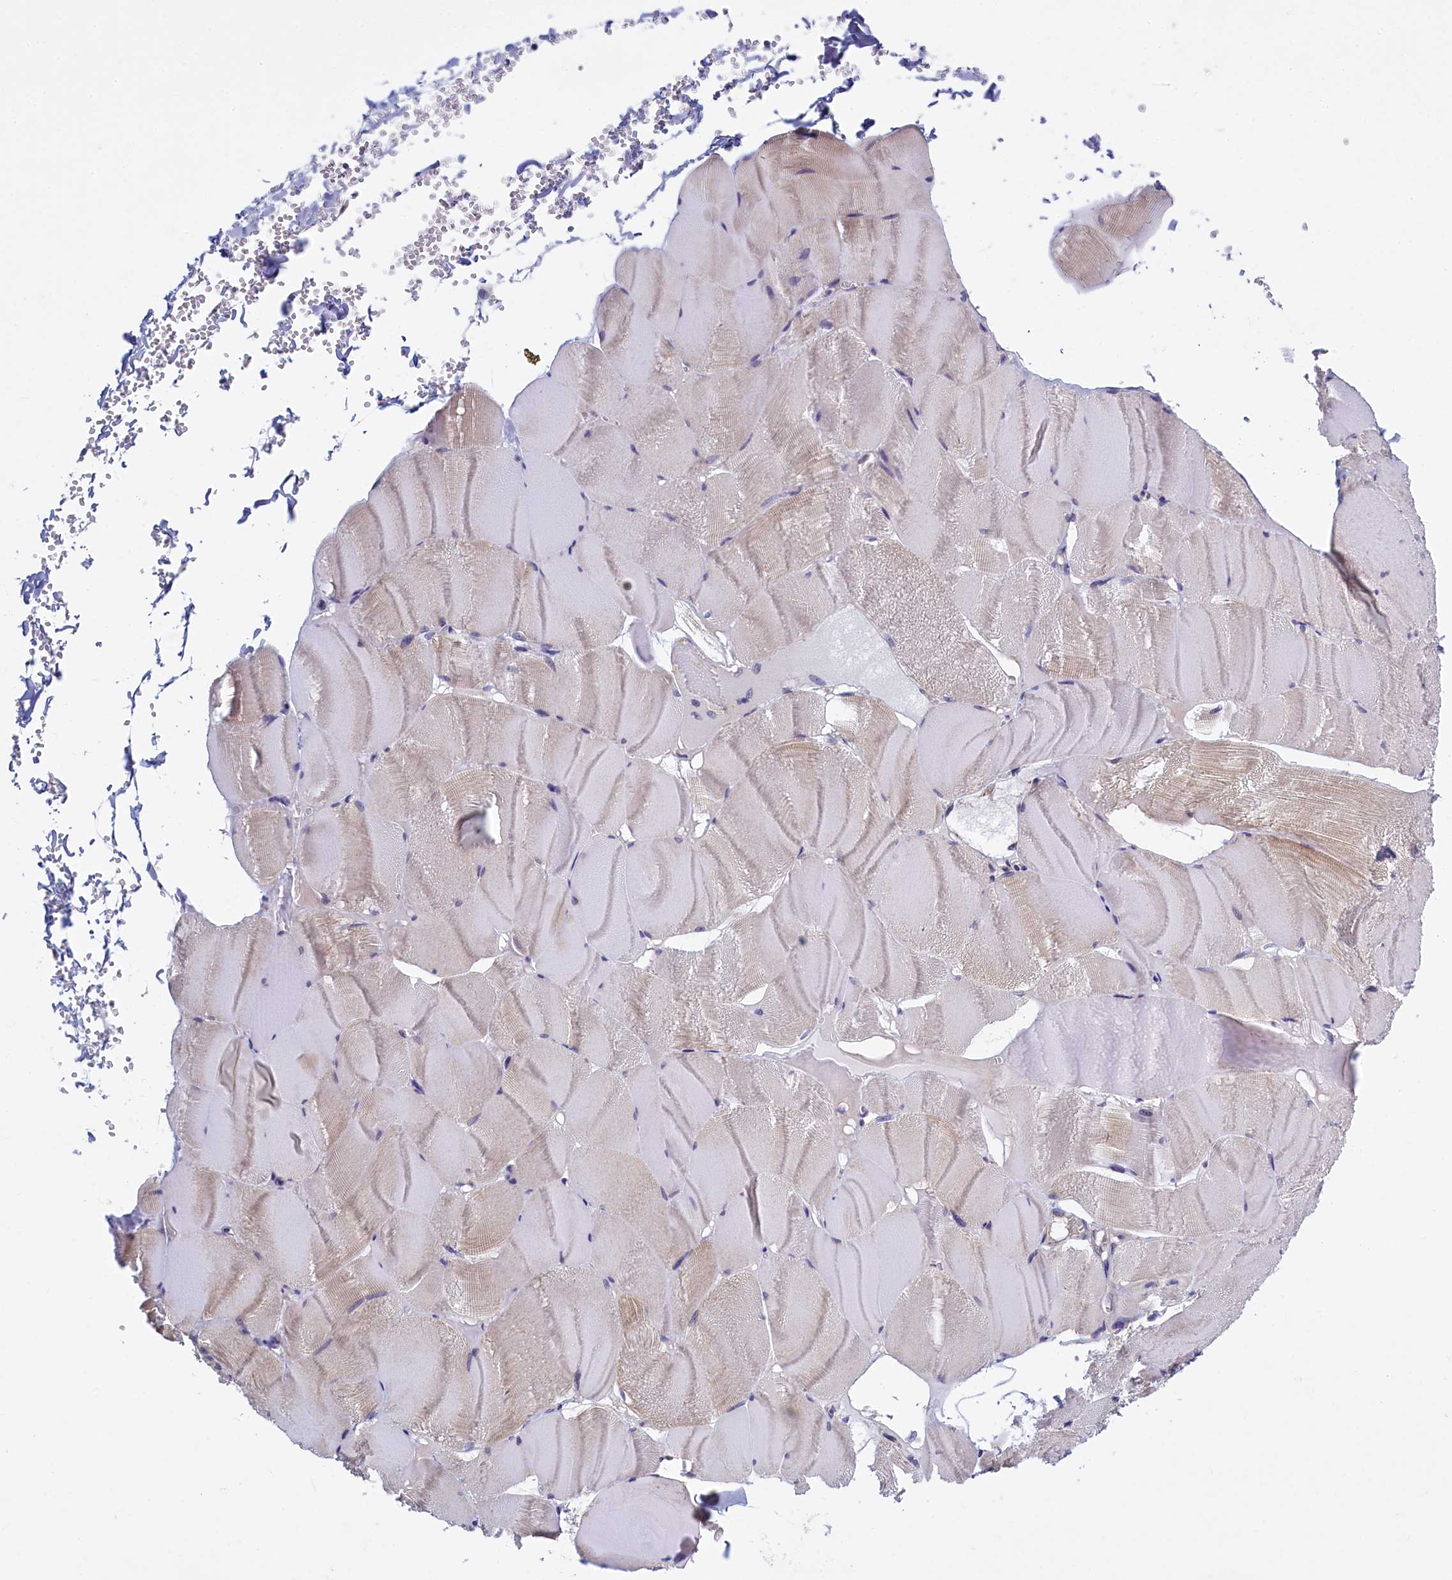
{"staining": {"intensity": "weak", "quantity": "<25%", "location": "cytoplasmic/membranous"}, "tissue": "skeletal muscle", "cell_type": "Myocytes", "image_type": "normal", "snomed": [{"axis": "morphology", "description": "Normal tissue, NOS"}, {"axis": "morphology", "description": "Basal cell carcinoma"}, {"axis": "topography", "description": "Skeletal muscle"}], "caption": "Histopathology image shows no significant protein positivity in myocytes of normal skeletal muscle.", "gene": "IFT122", "patient": {"sex": "female", "age": 64}}